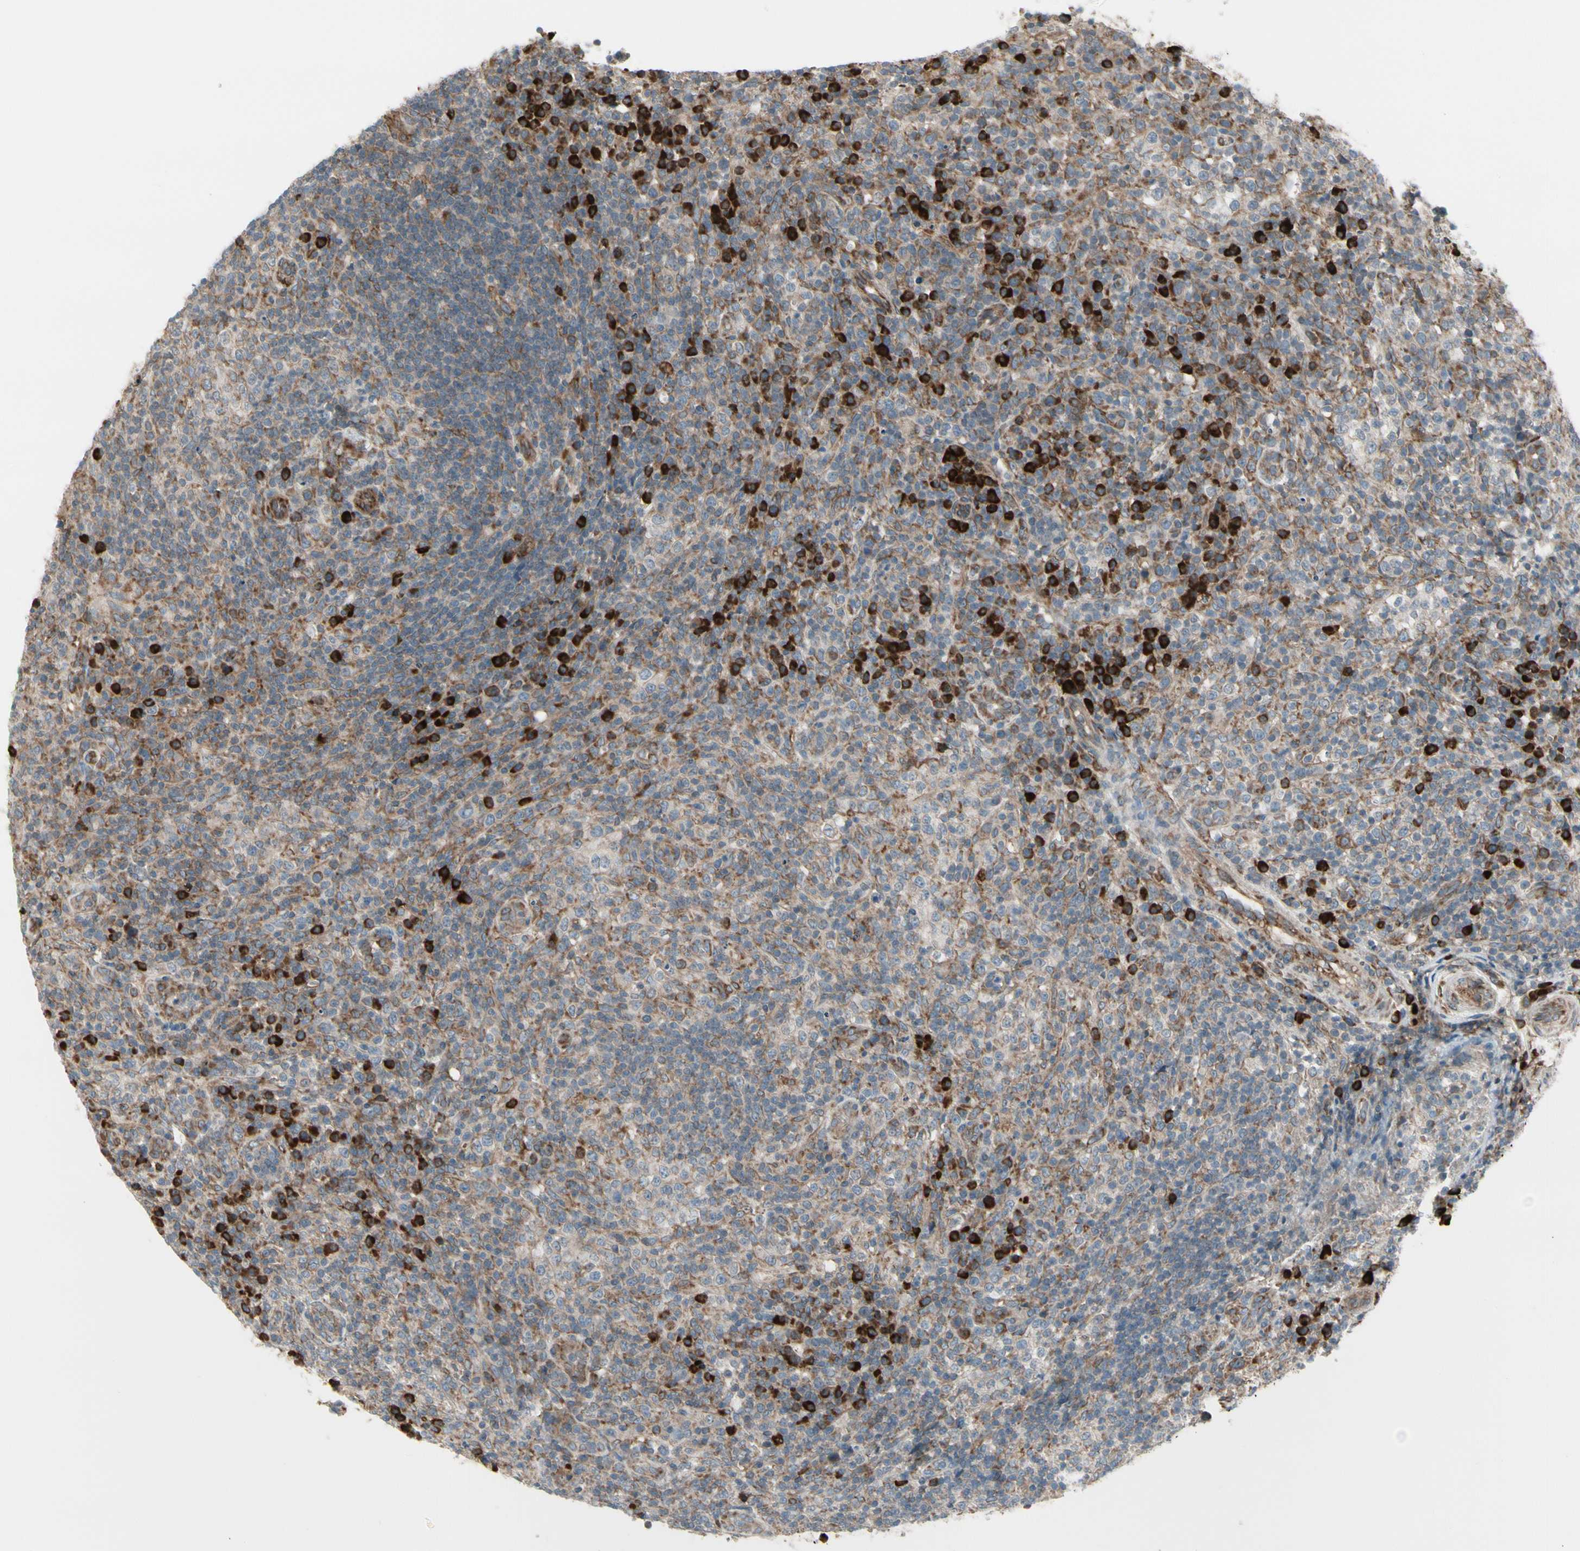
{"staining": {"intensity": "weak", "quantity": ">75%", "location": "cytoplasmic/membranous"}, "tissue": "lymphoma", "cell_type": "Tumor cells", "image_type": "cancer", "snomed": [{"axis": "morphology", "description": "Malignant lymphoma, non-Hodgkin's type, High grade"}, {"axis": "topography", "description": "Lymph node"}], "caption": "Protein positivity by immunohistochemistry (IHC) exhibits weak cytoplasmic/membranous positivity in about >75% of tumor cells in high-grade malignant lymphoma, non-Hodgkin's type. Nuclei are stained in blue.", "gene": "FNDC3A", "patient": {"sex": "female", "age": 76}}